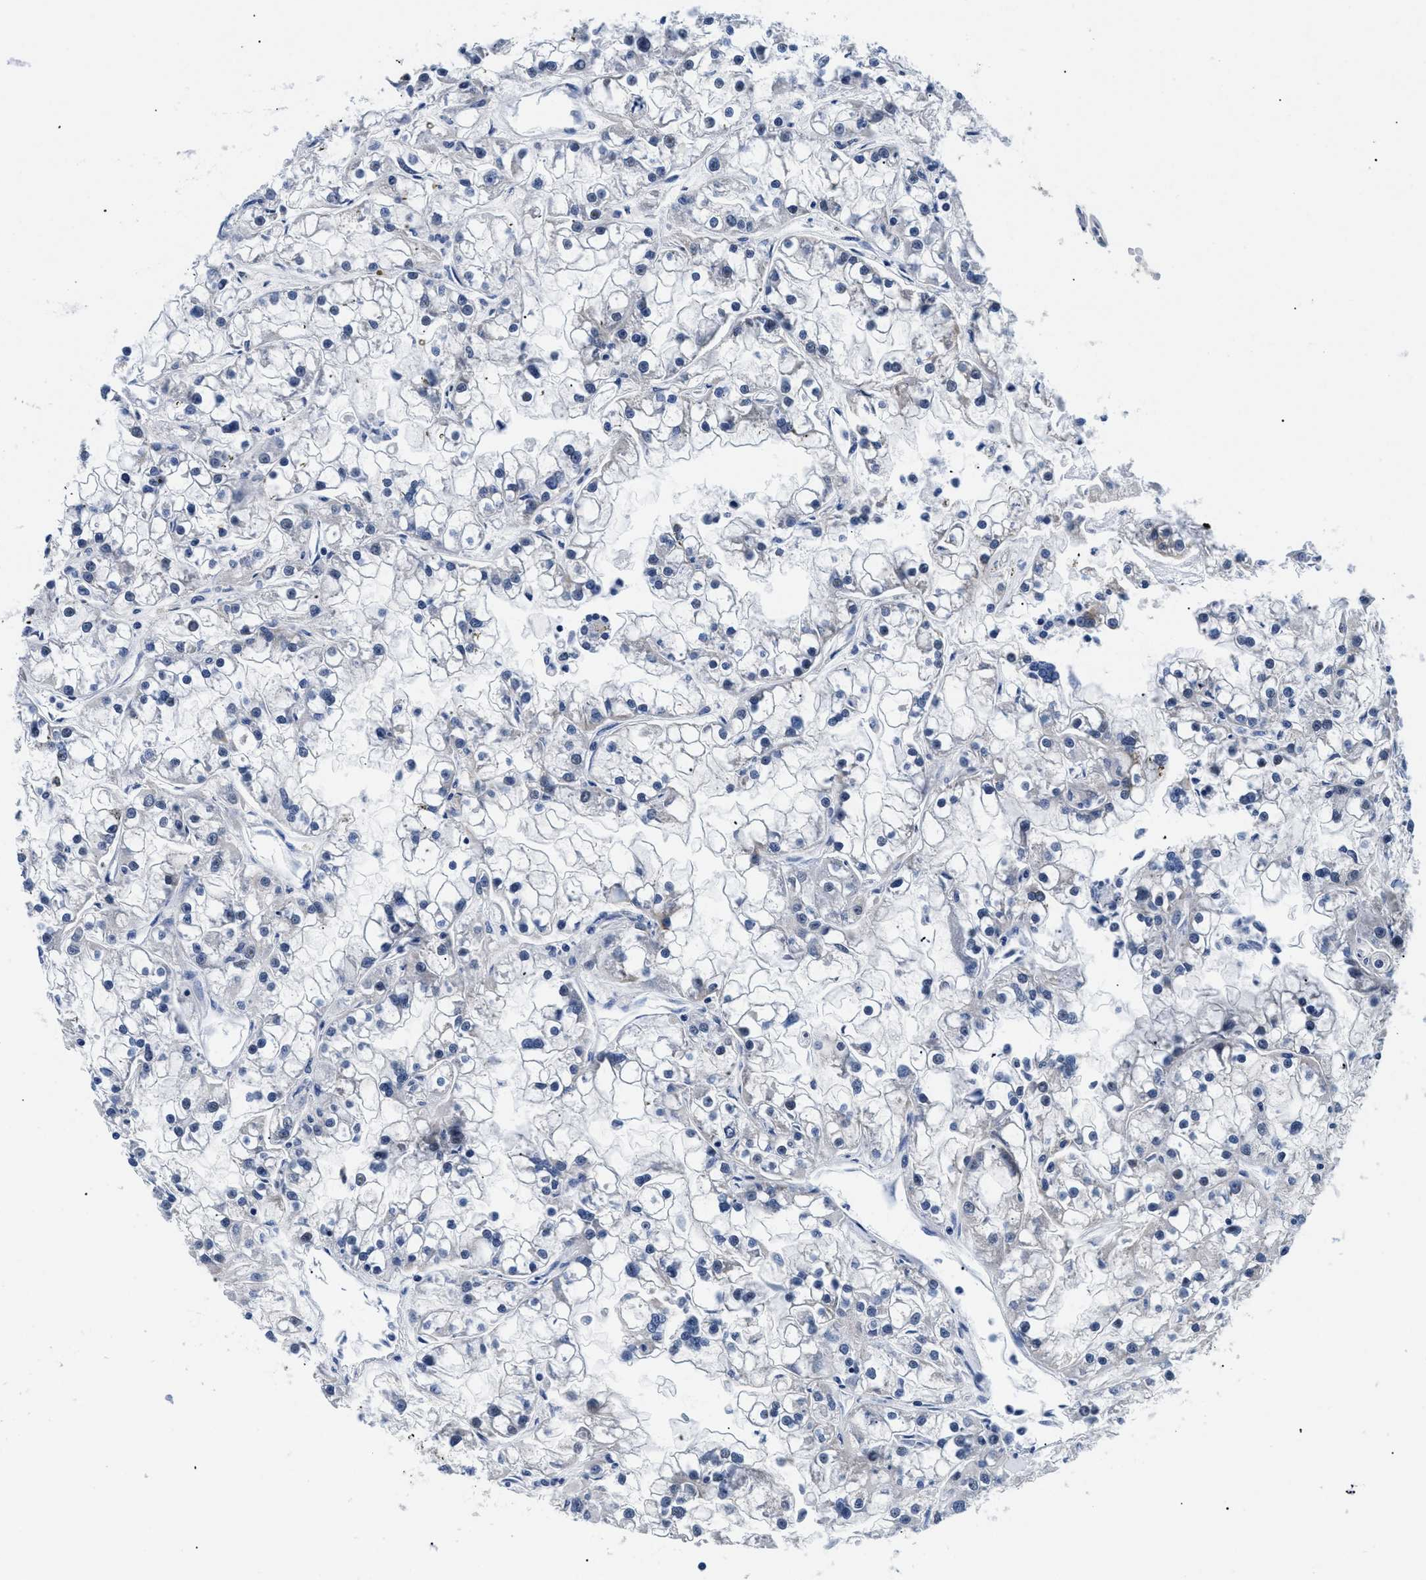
{"staining": {"intensity": "negative", "quantity": "none", "location": "none"}, "tissue": "renal cancer", "cell_type": "Tumor cells", "image_type": "cancer", "snomed": [{"axis": "morphology", "description": "Adenocarcinoma, NOS"}, {"axis": "topography", "description": "Kidney"}], "caption": "Human renal cancer (adenocarcinoma) stained for a protein using IHC demonstrates no staining in tumor cells.", "gene": "MEA1", "patient": {"sex": "female", "age": 52}}